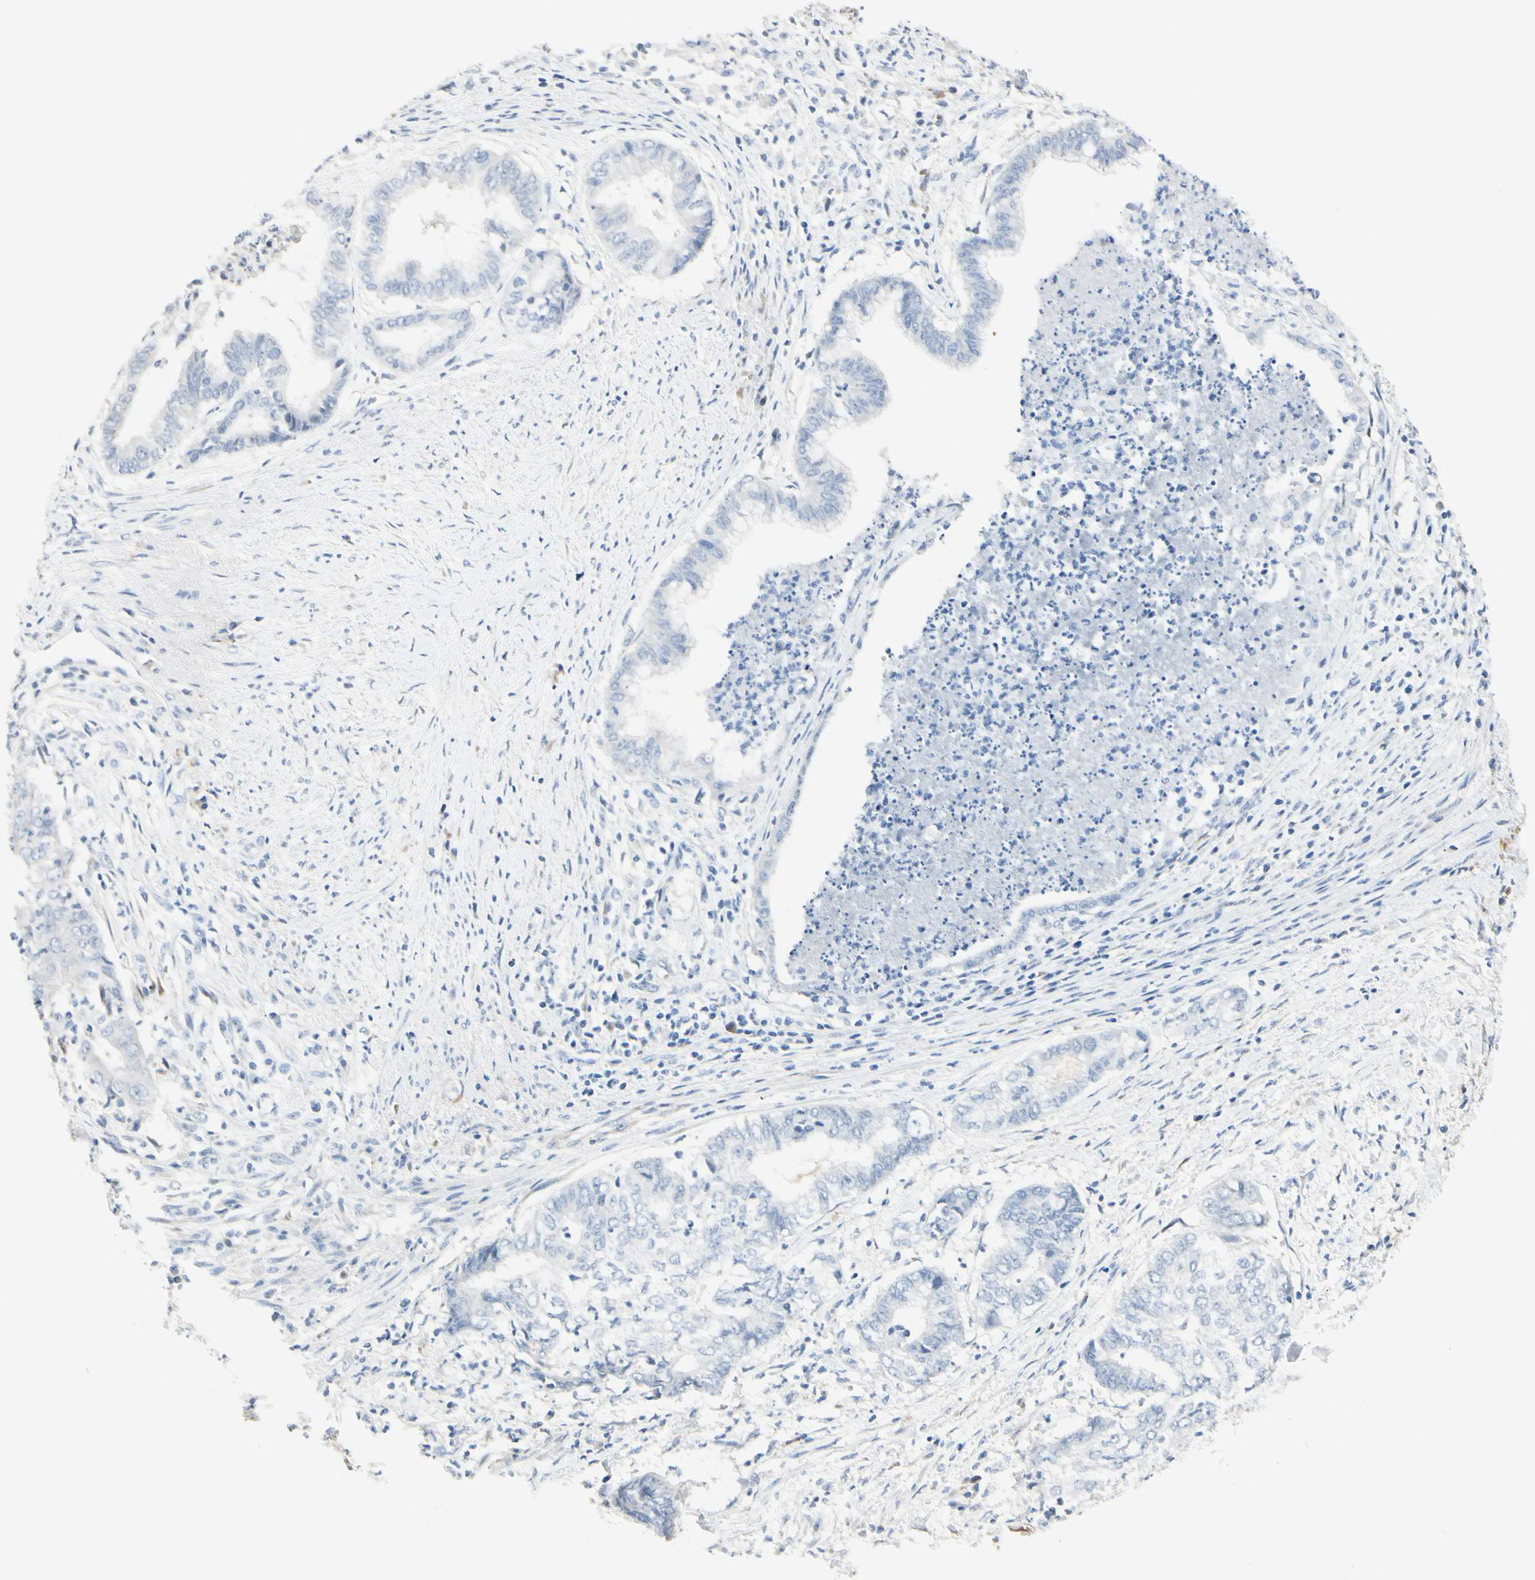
{"staining": {"intensity": "negative", "quantity": "none", "location": "none"}, "tissue": "endometrial cancer", "cell_type": "Tumor cells", "image_type": "cancer", "snomed": [{"axis": "morphology", "description": "Necrosis, NOS"}, {"axis": "morphology", "description": "Adenocarcinoma, NOS"}, {"axis": "topography", "description": "Endometrium"}], "caption": "Image shows no protein staining in tumor cells of adenocarcinoma (endometrial) tissue.", "gene": "AMPH", "patient": {"sex": "female", "age": 79}}